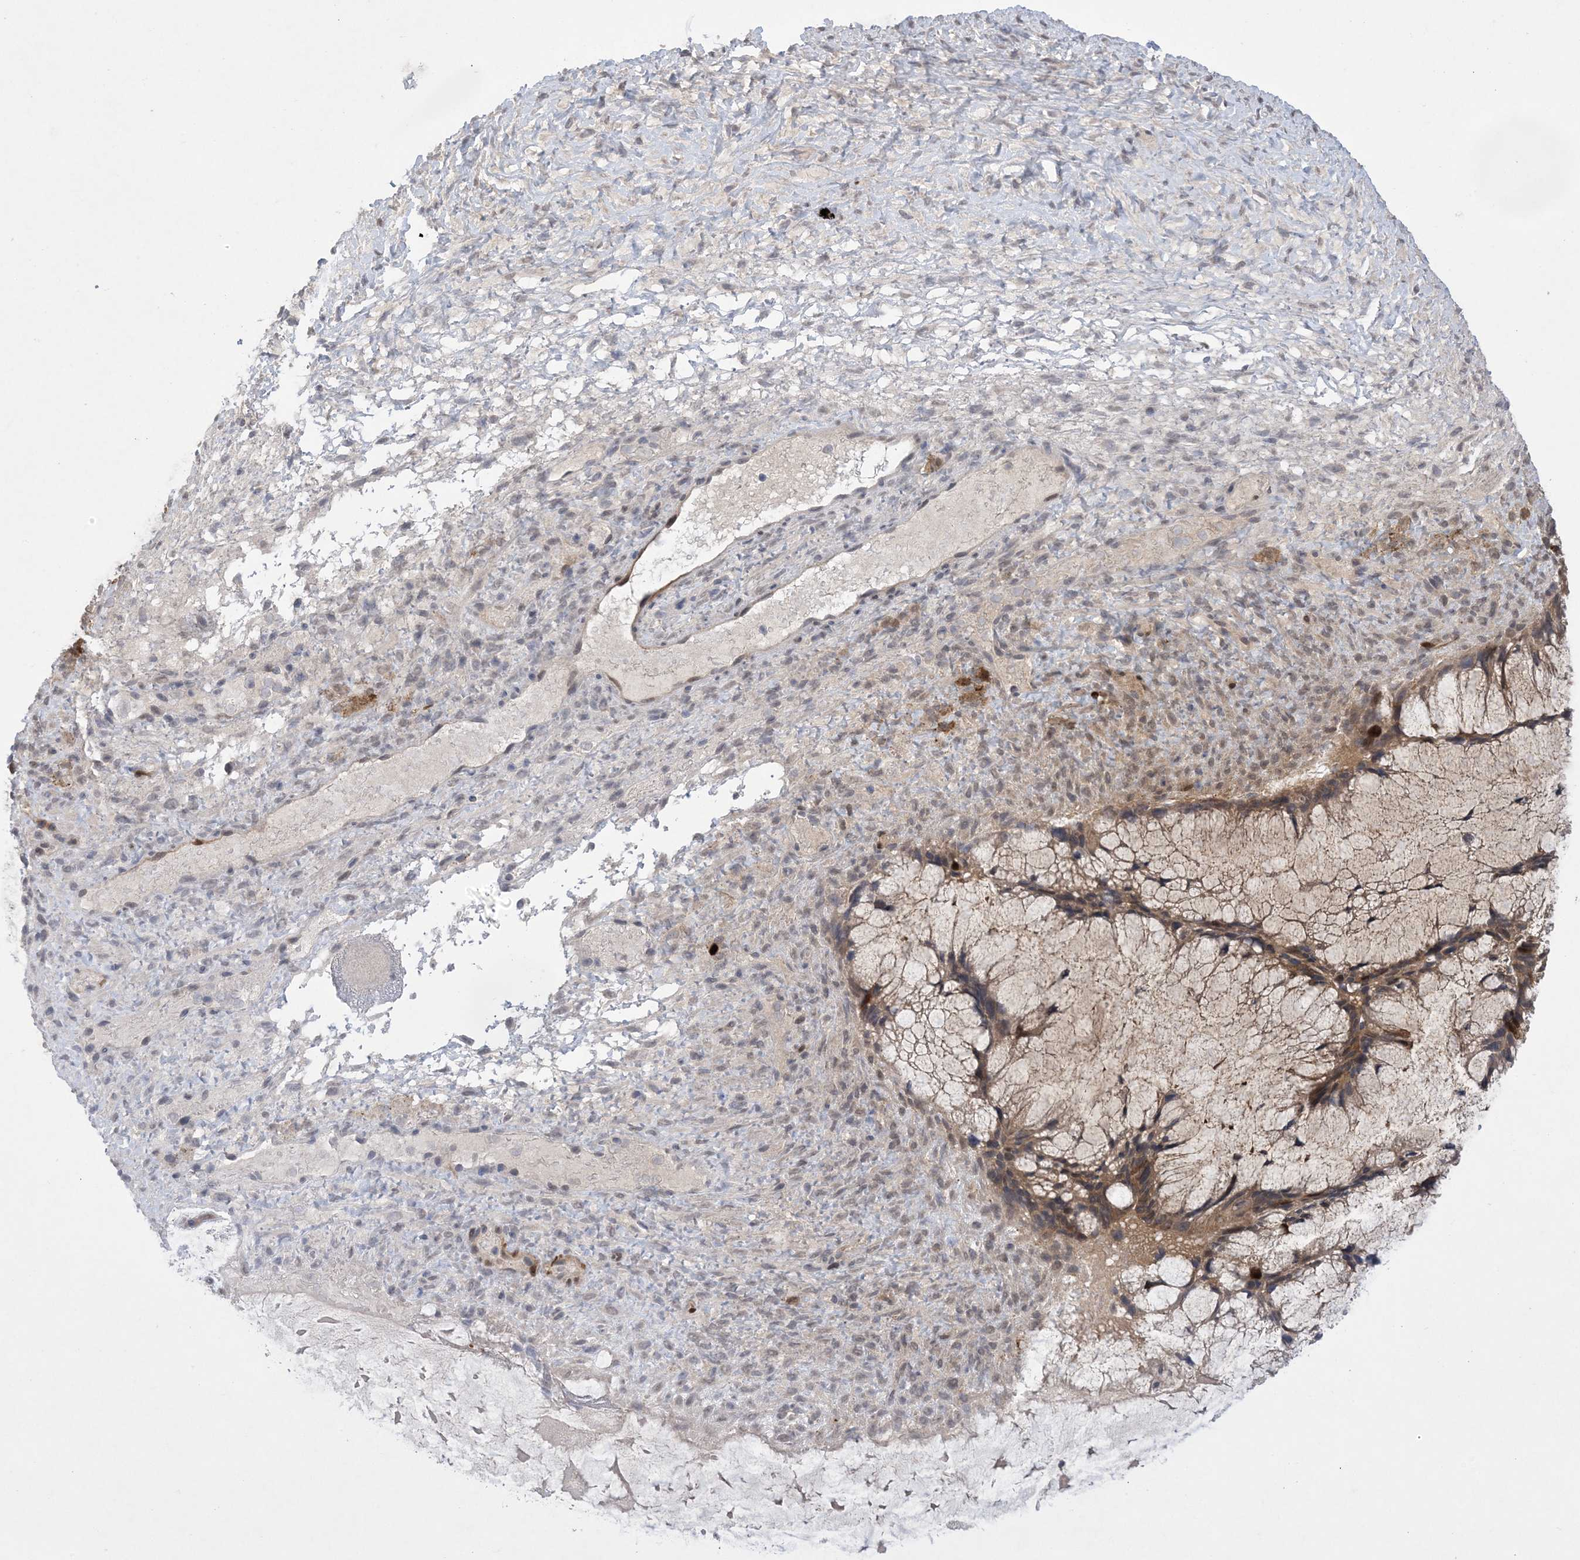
{"staining": {"intensity": "moderate", "quantity": "25%-75%", "location": "cytoplasmic/membranous"}, "tissue": "ovarian cancer", "cell_type": "Tumor cells", "image_type": "cancer", "snomed": [{"axis": "morphology", "description": "Cystadenocarcinoma, mucinous, NOS"}, {"axis": "topography", "description": "Ovary"}], "caption": "Immunohistochemical staining of human ovarian cancer (mucinous cystadenocarcinoma) shows medium levels of moderate cytoplasmic/membranous positivity in approximately 25%-75% of tumor cells.", "gene": "HMGCS1", "patient": {"sex": "female", "age": 37}}